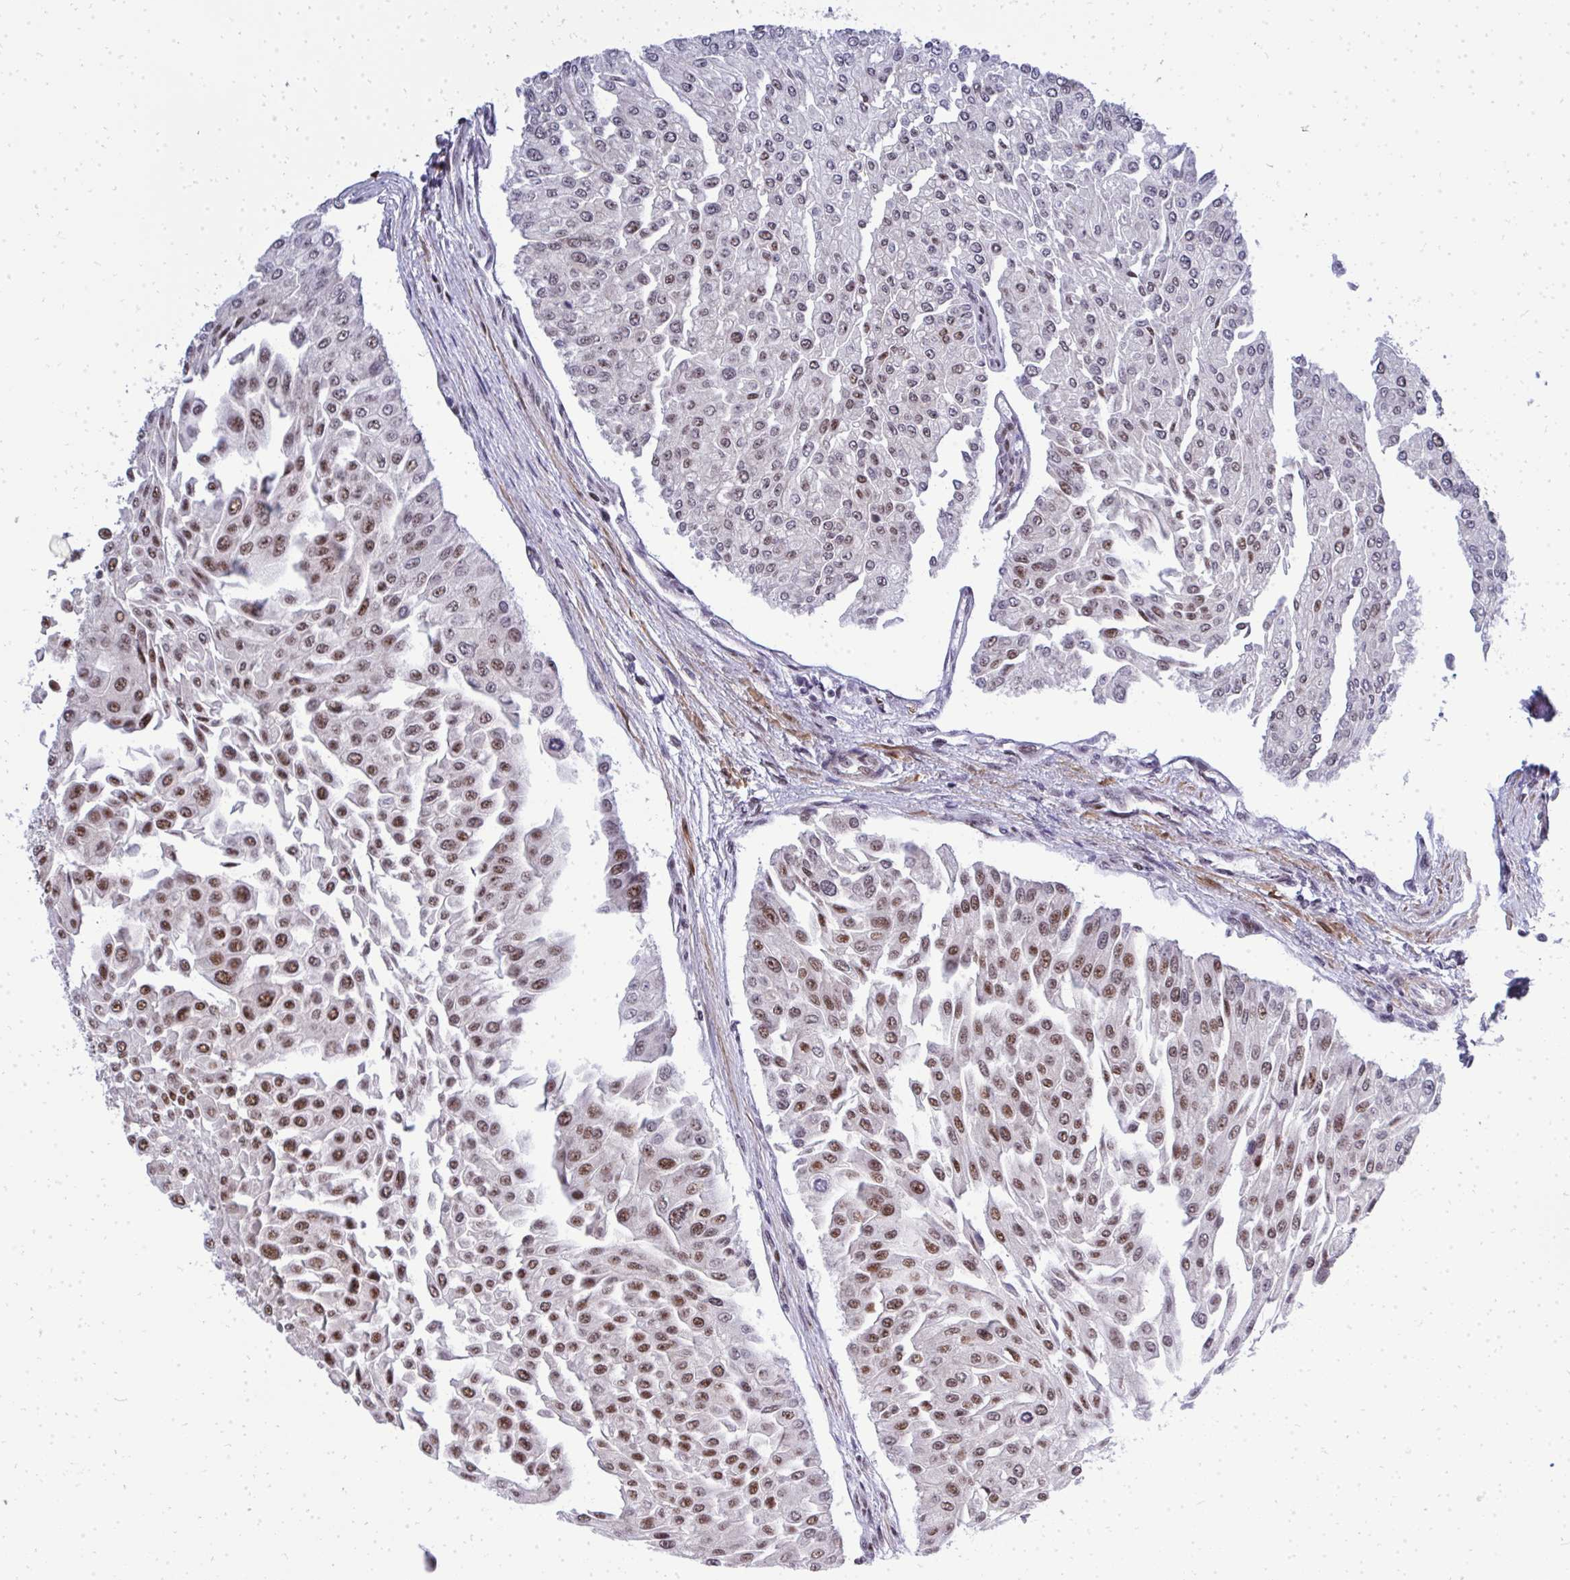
{"staining": {"intensity": "moderate", "quantity": ">75%", "location": "nuclear"}, "tissue": "urothelial cancer", "cell_type": "Tumor cells", "image_type": "cancer", "snomed": [{"axis": "morphology", "description": "Urothelial carcinoma, NOS"}, {"axis": "topography", "description": "Urinary bladder"}], "caption": "Immunohistochemistry of transitional cell carcinoma shows medium levels of moderate nuclear expression in approximately >75% of tumor cells.", "gene": "SIRT7", "patient": {"sex": "male", "age": 67}}